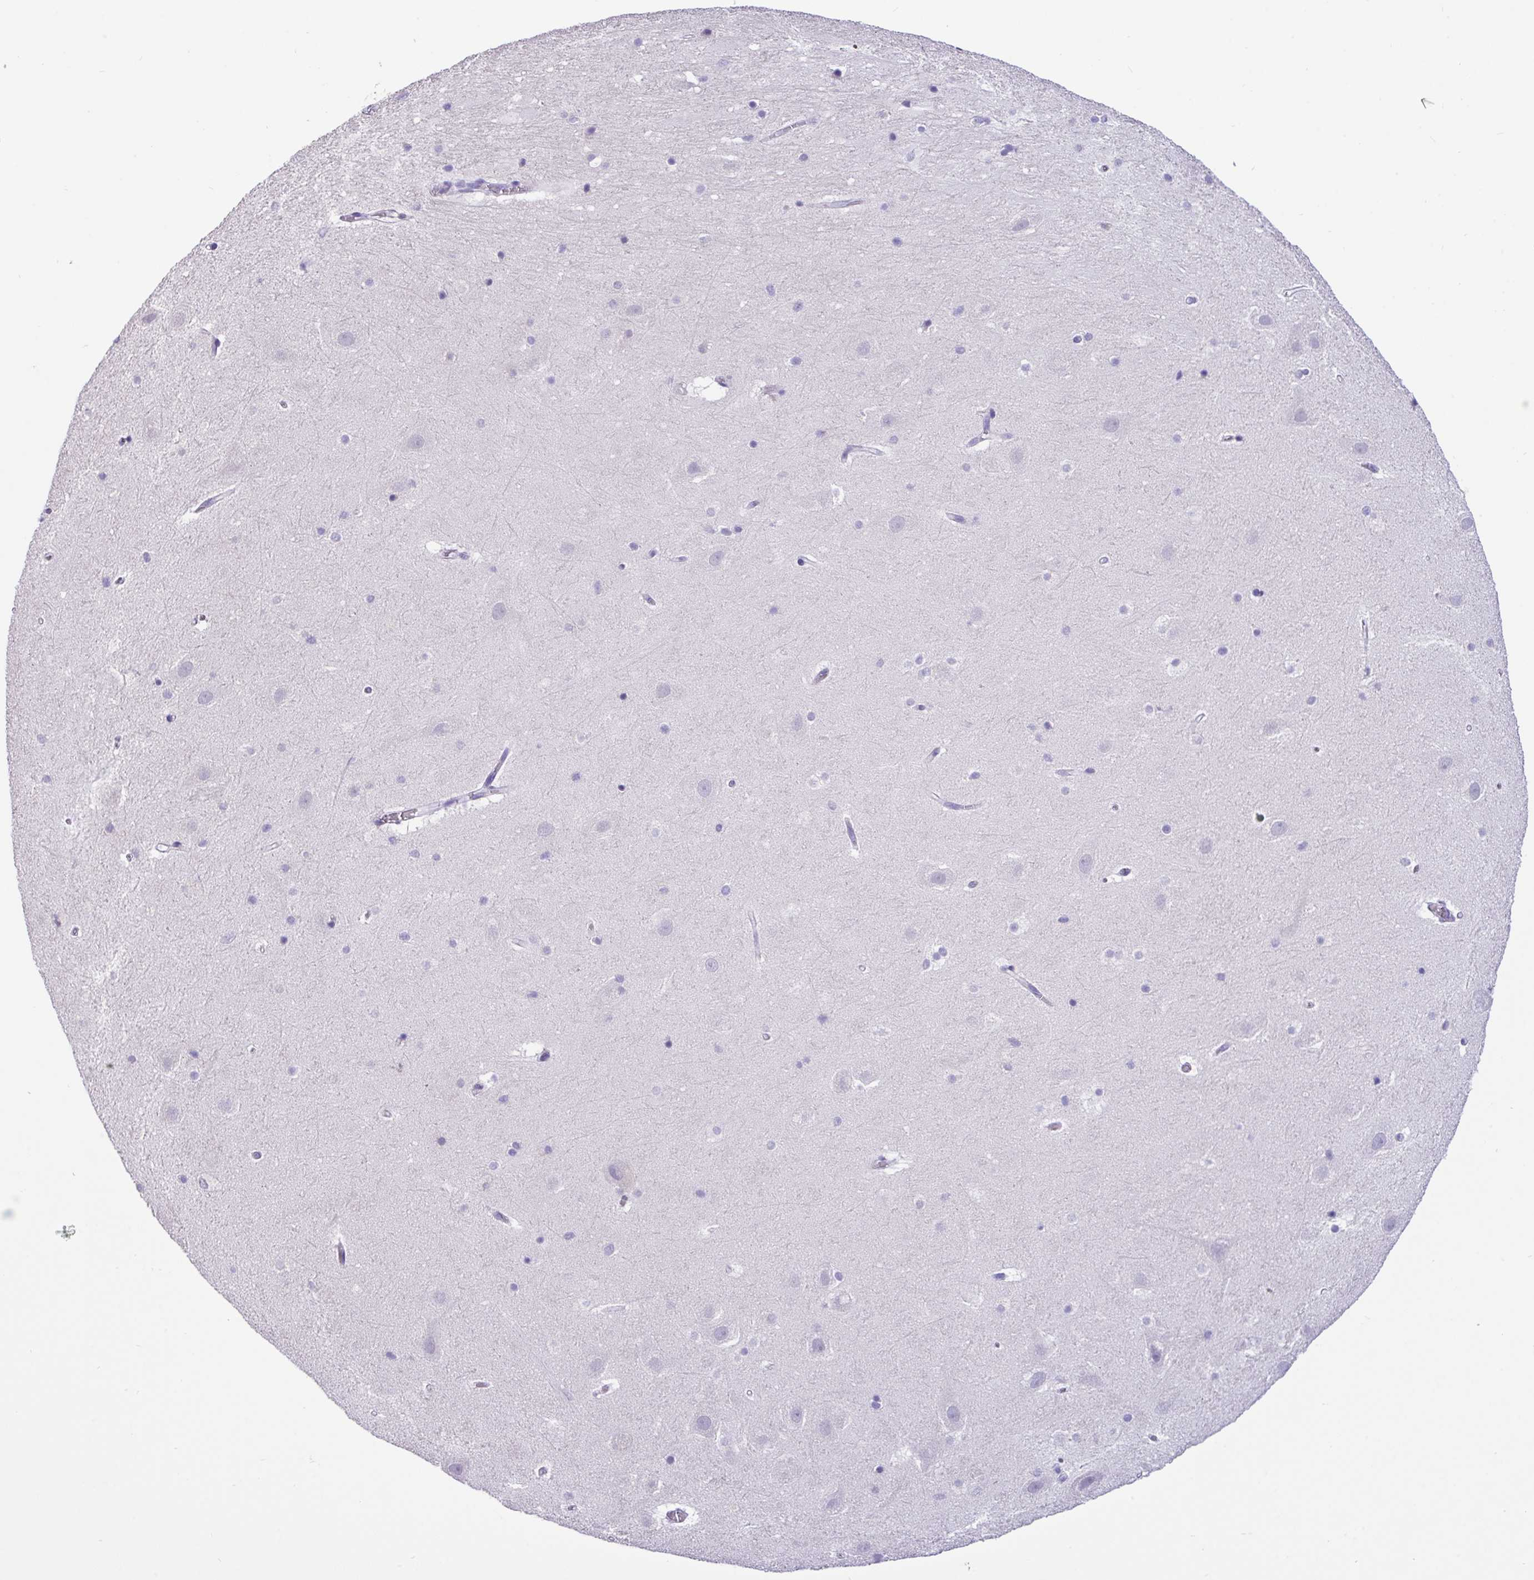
{"staining": {"intensity": "negative", "quantity": "none", "location": "none"}, "tissue": "hippocampus", "cell_type": "Glial cells", "image_type": "normal", "snomed": [{"axis": "morphology", "description": "Normal tissue, NOS"}, {"axis": "topography", "description": "Hippocampus"}], "caption": "IHC histopathology image of normal hippocampus: human hippocampus stained with DAB (3,3'-diaminobenzidine) exhibits no significant protein positivity in glial cells. (Stains: DAB IHC with hematoxylin counter stain, Microscopy: brightfield microscopy at high magnification).", "gene": "EPCAM", "patient": {"sex": "male", "age": 37}}